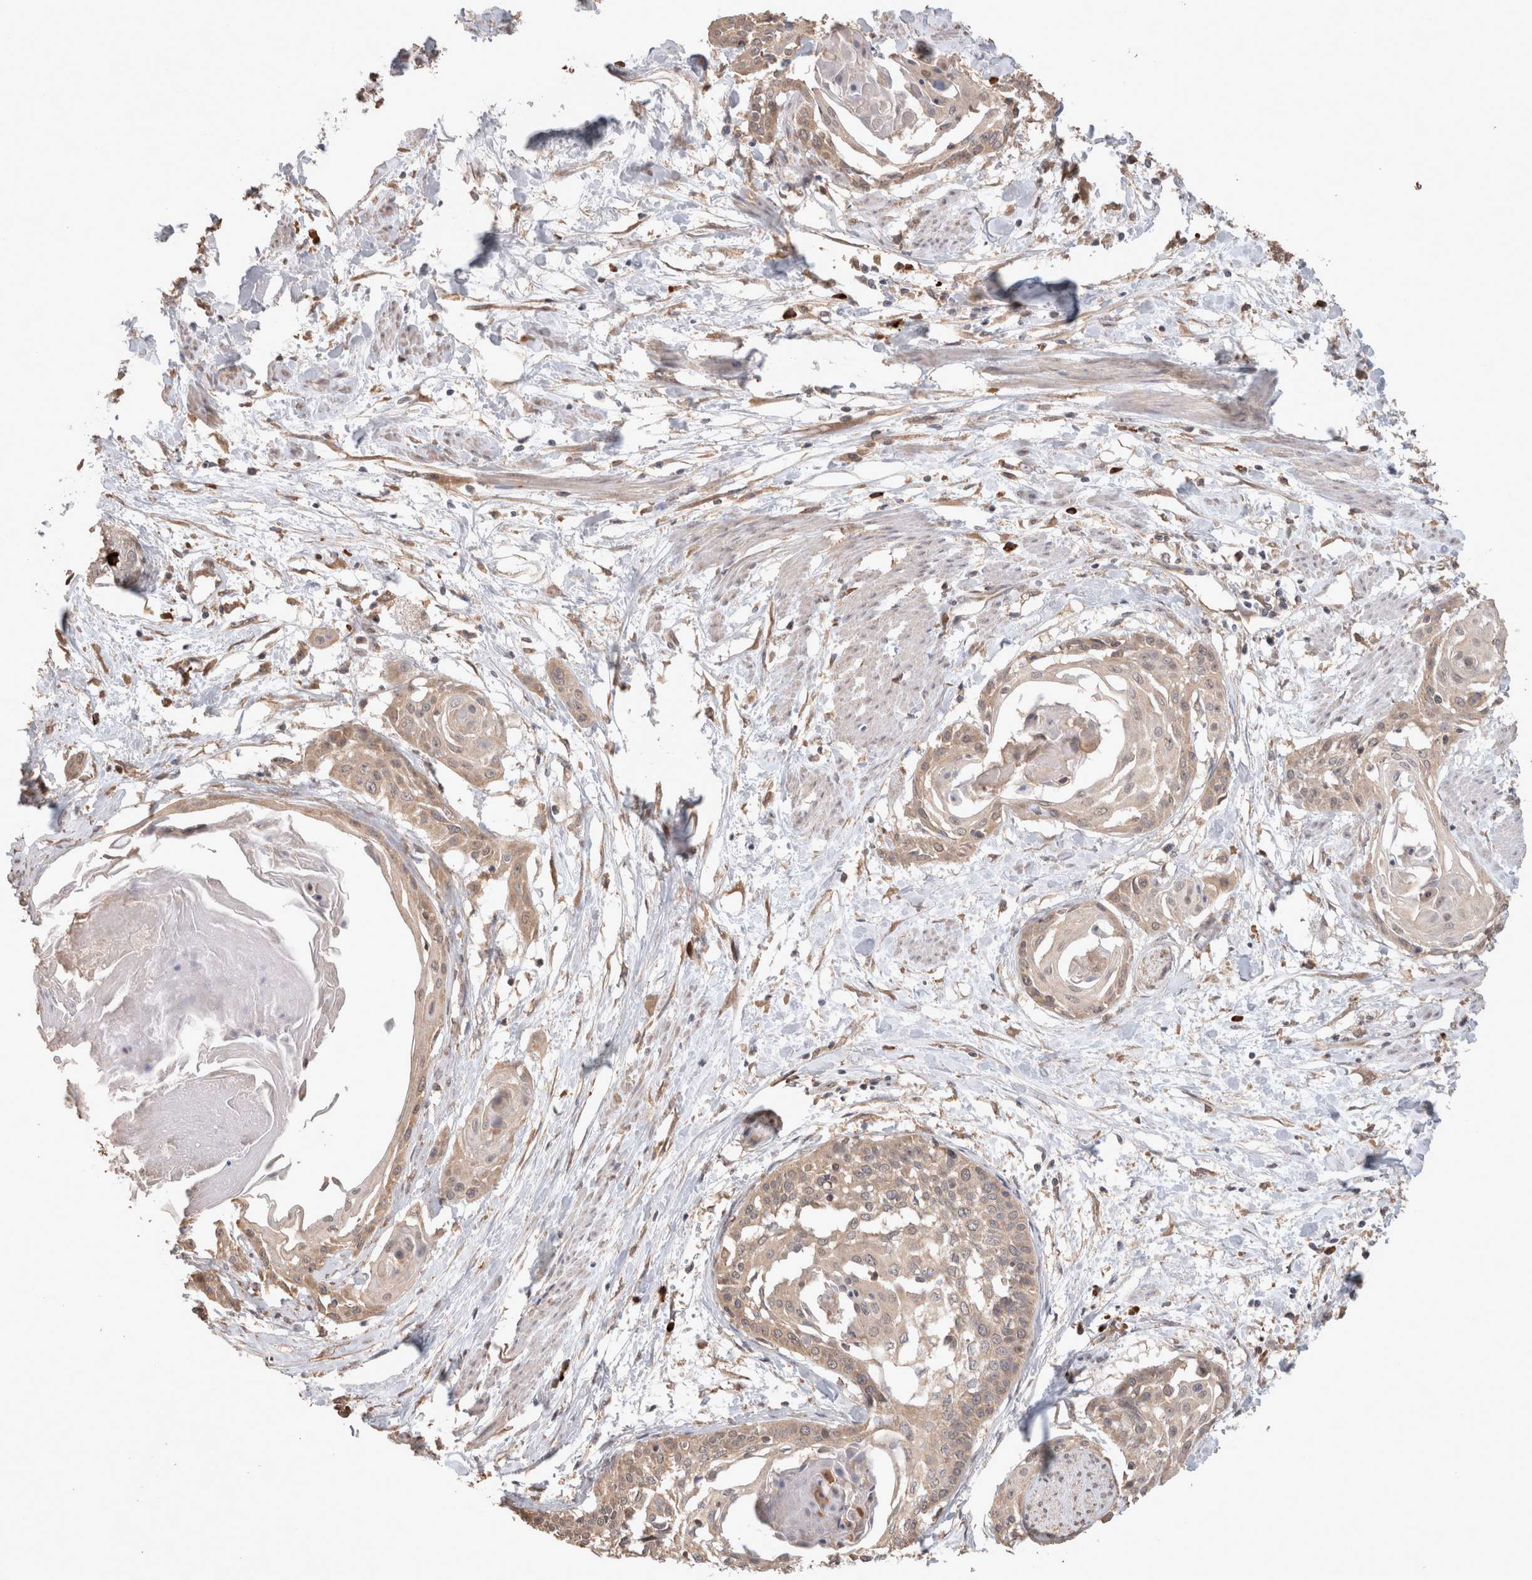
{"staining": {"intensity": "weak", "quantity": ">75%", "location": "cytoplasmic/membranous"}, "tissue": "cervical cancer", "cell_type": "Tumor cells", "image_type": "cancer", "snomed": [{"axis": "morphology", "description": "Squamous cell carcinoma, NOS"}, {"axis": "topography", "description": "Cervix"}], "caption": "An image showing weak cytoplasmic/membranous positivity in about >75% of tumor cells in cervical cancer, as visualized by brown immunohistochemical staining.", "gene": "HROB", "patient": {"sex": "female", "age": 57}}